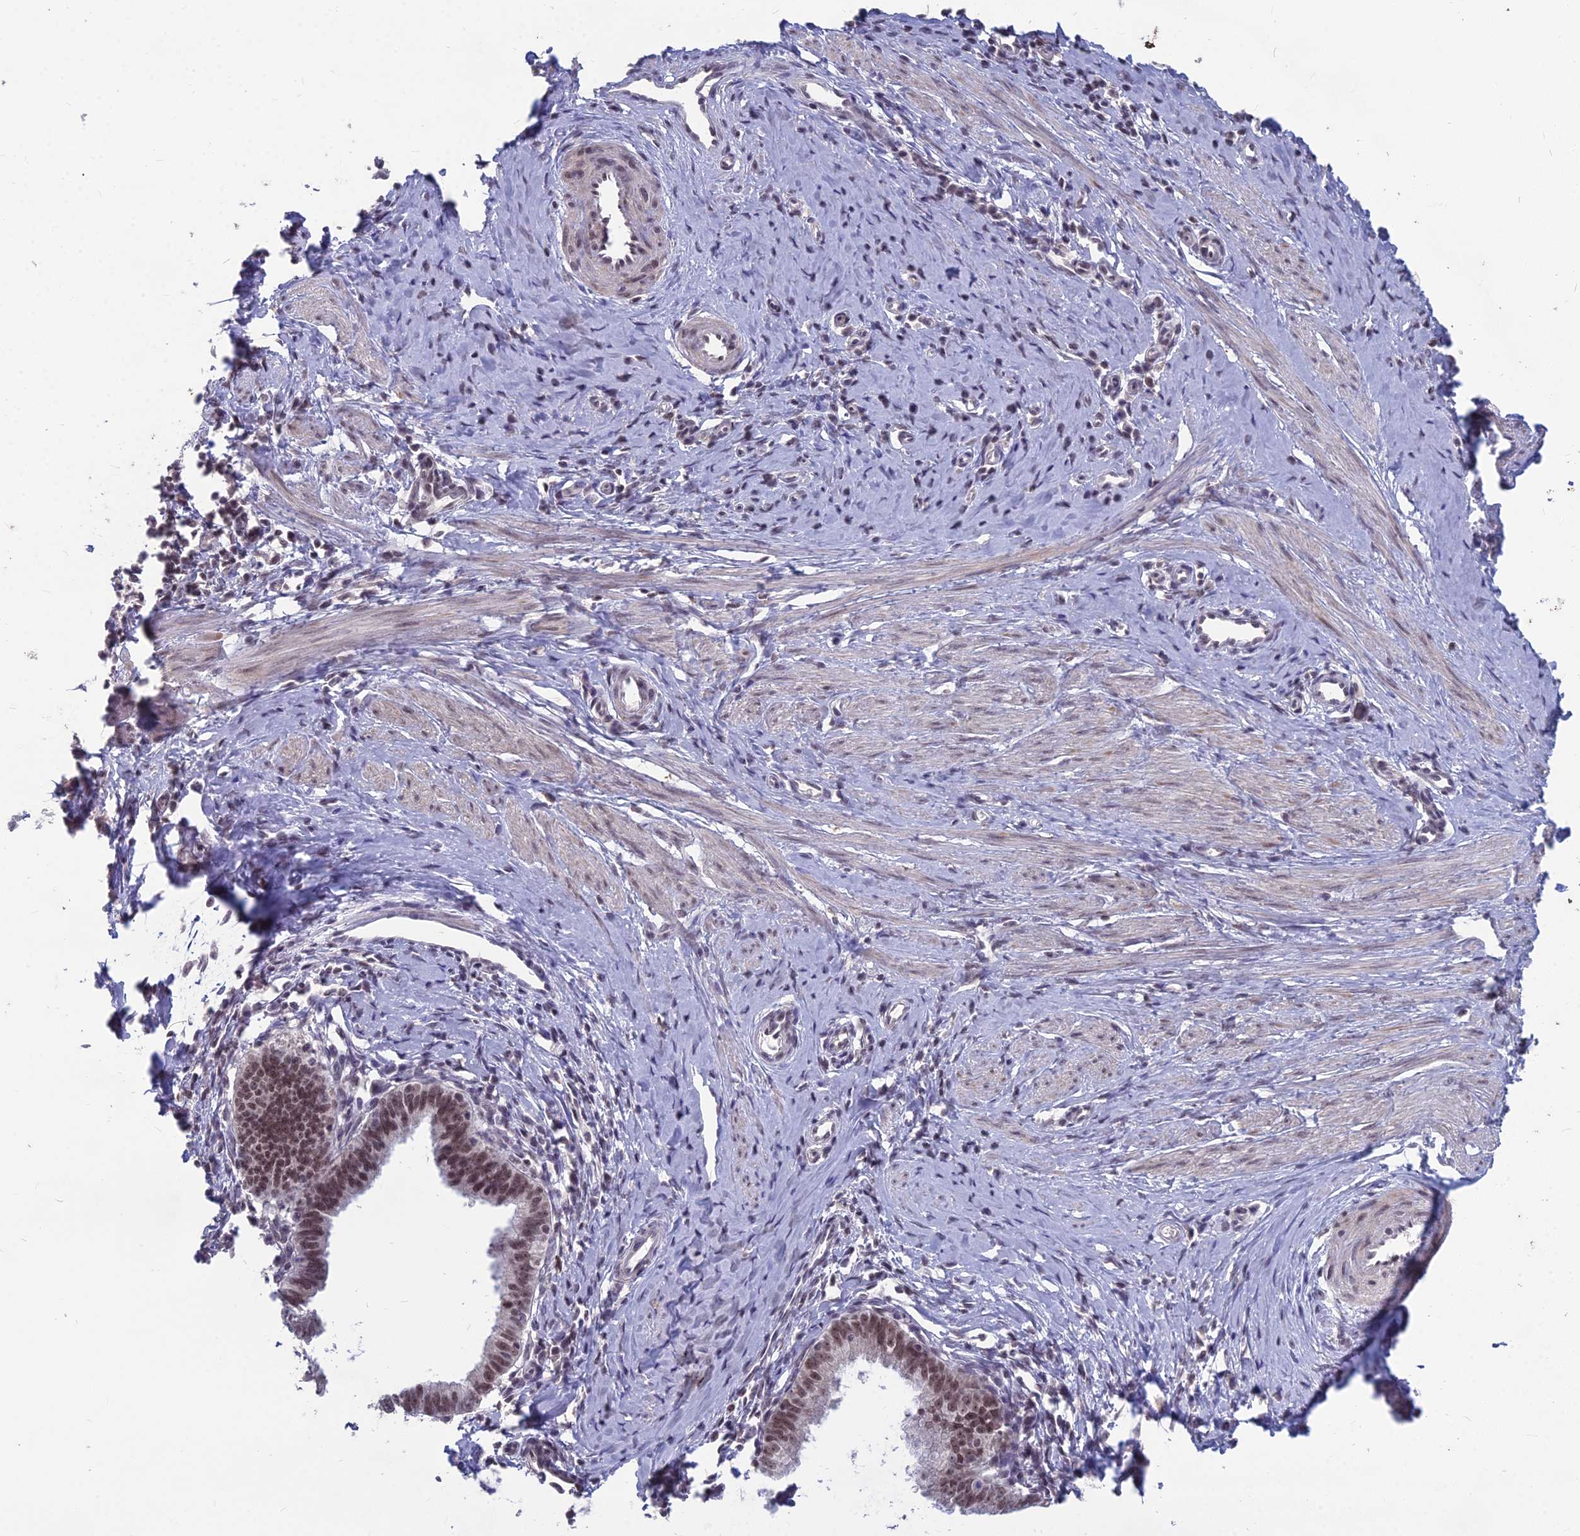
{"staining": {"intensity": "moderate", "quantity": ">75%", "location": "nuclear"}, "tissue": "cervical cancer", "cell_type": "Tumor cells", "image_type": "cancer", "snomed": [{"axis": "morphology", "description": "Adenocarcinoma, NOS"}, {"axis": "topography", "description": "Cervix"}], "caption": "DAB immunohistochemical staining of human cervical cancer (adenocarcinoma) exhibits moderate nuclear protein staining in about >75% of tumor cells.", "gene": "KAT7", "patient": {"sex": "female", "age": 36}}